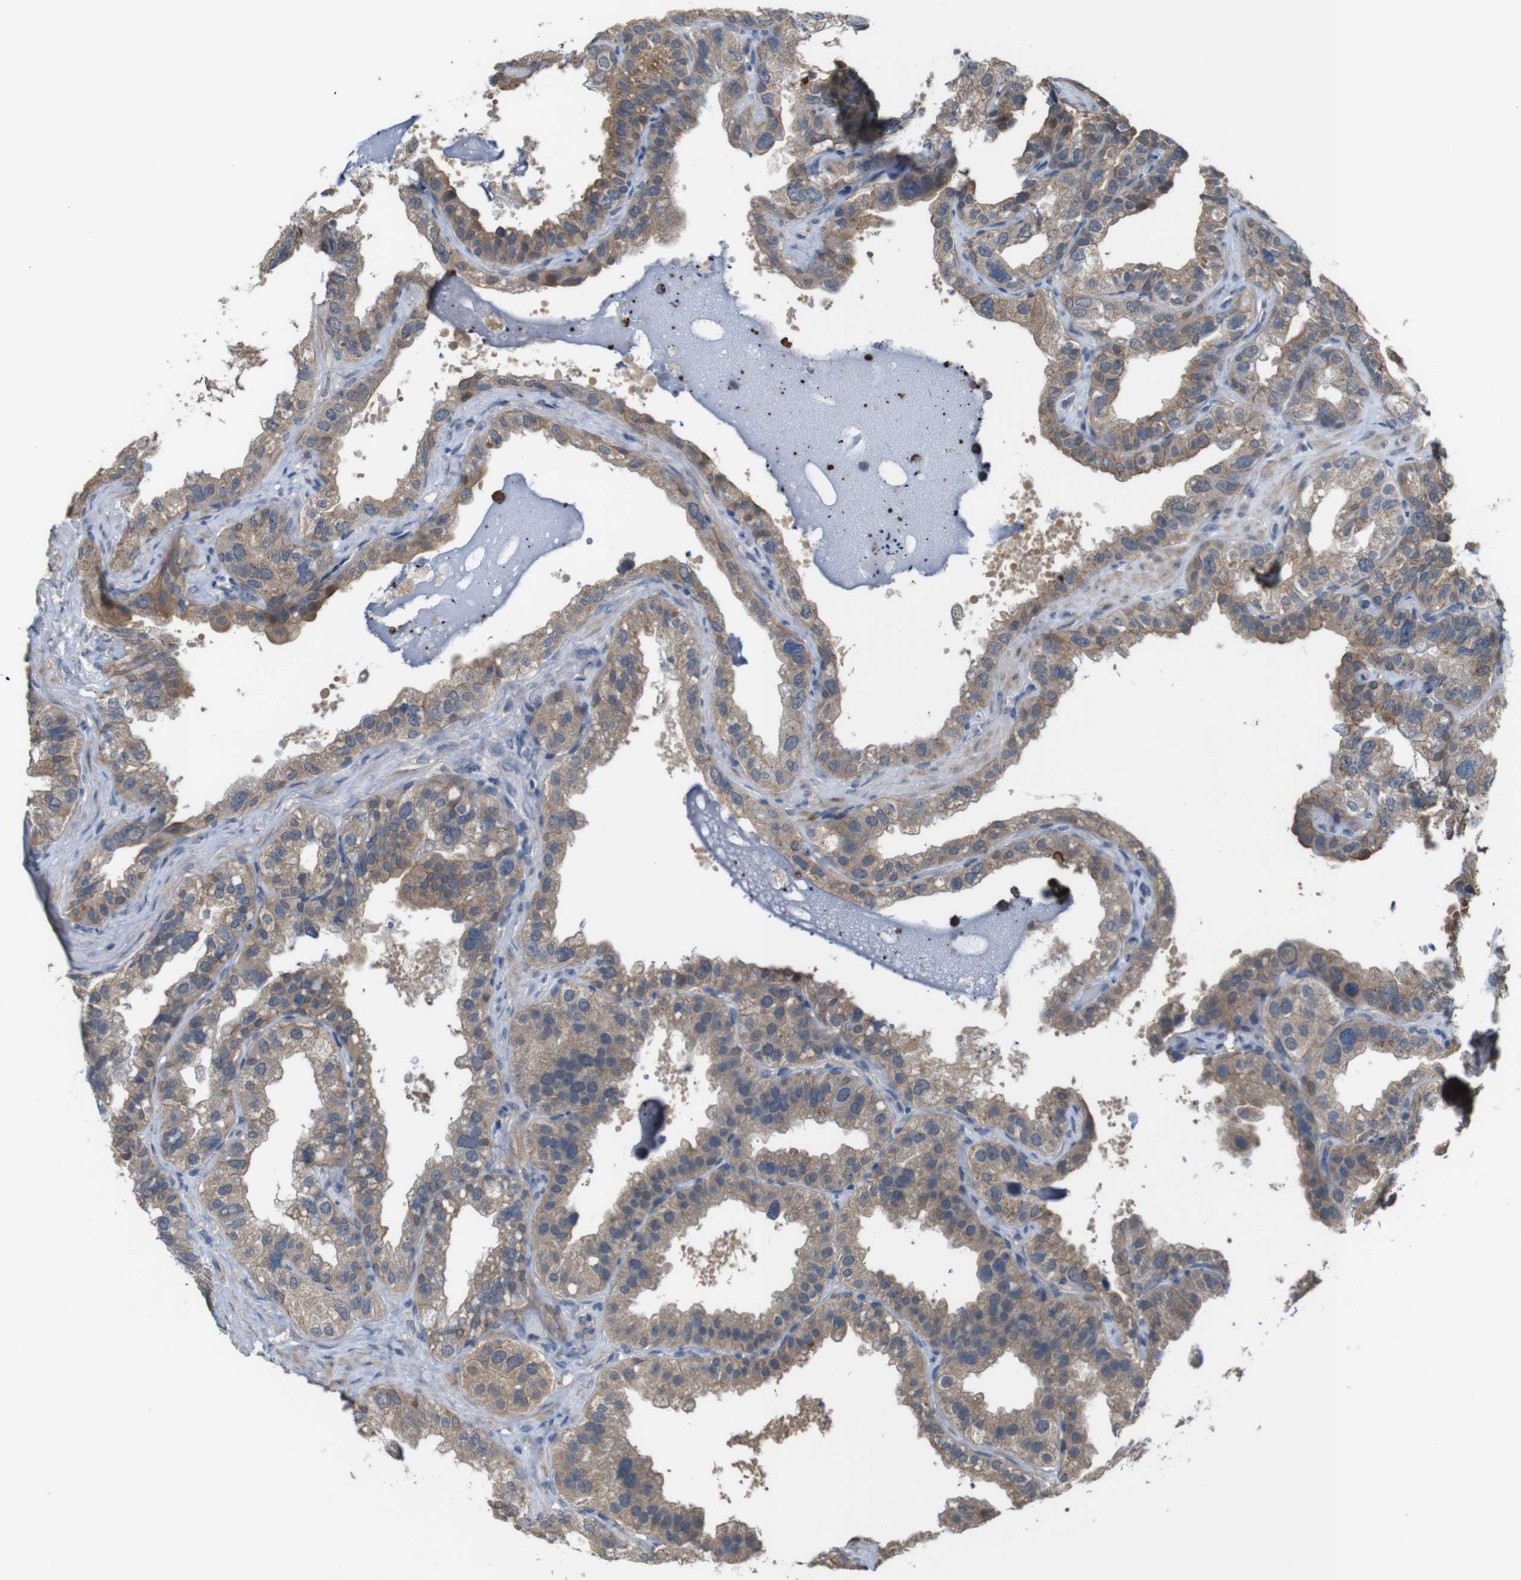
{"staining": {"intensity": "moderate", "quantity": ">75%", "location": "cytoplasmic/membranous"}, "tissue": "seminal vesicle", "cell_type": "Glandular cells", "image_type": "normal", "snomed": [{"axis": "morphology", "description": "Normal tissue, NOS"}, {"axis": "topography", "description": "Seminal veicle"}], "caption": "DAB immunohistochemical staining of unremarkable seminal vesicle reveals moderate cytoplasmic/membranous protein positivity in approximately >75% of glandular cells. The protein of interest is stained brown, and the nuclei are stained in blue (DAB (3,3'-diaminobenzidine) IHC with brightfield microscopy, high magnification).", "gene": "CDC34", "patient": {"sex": "male", "age": 68}}